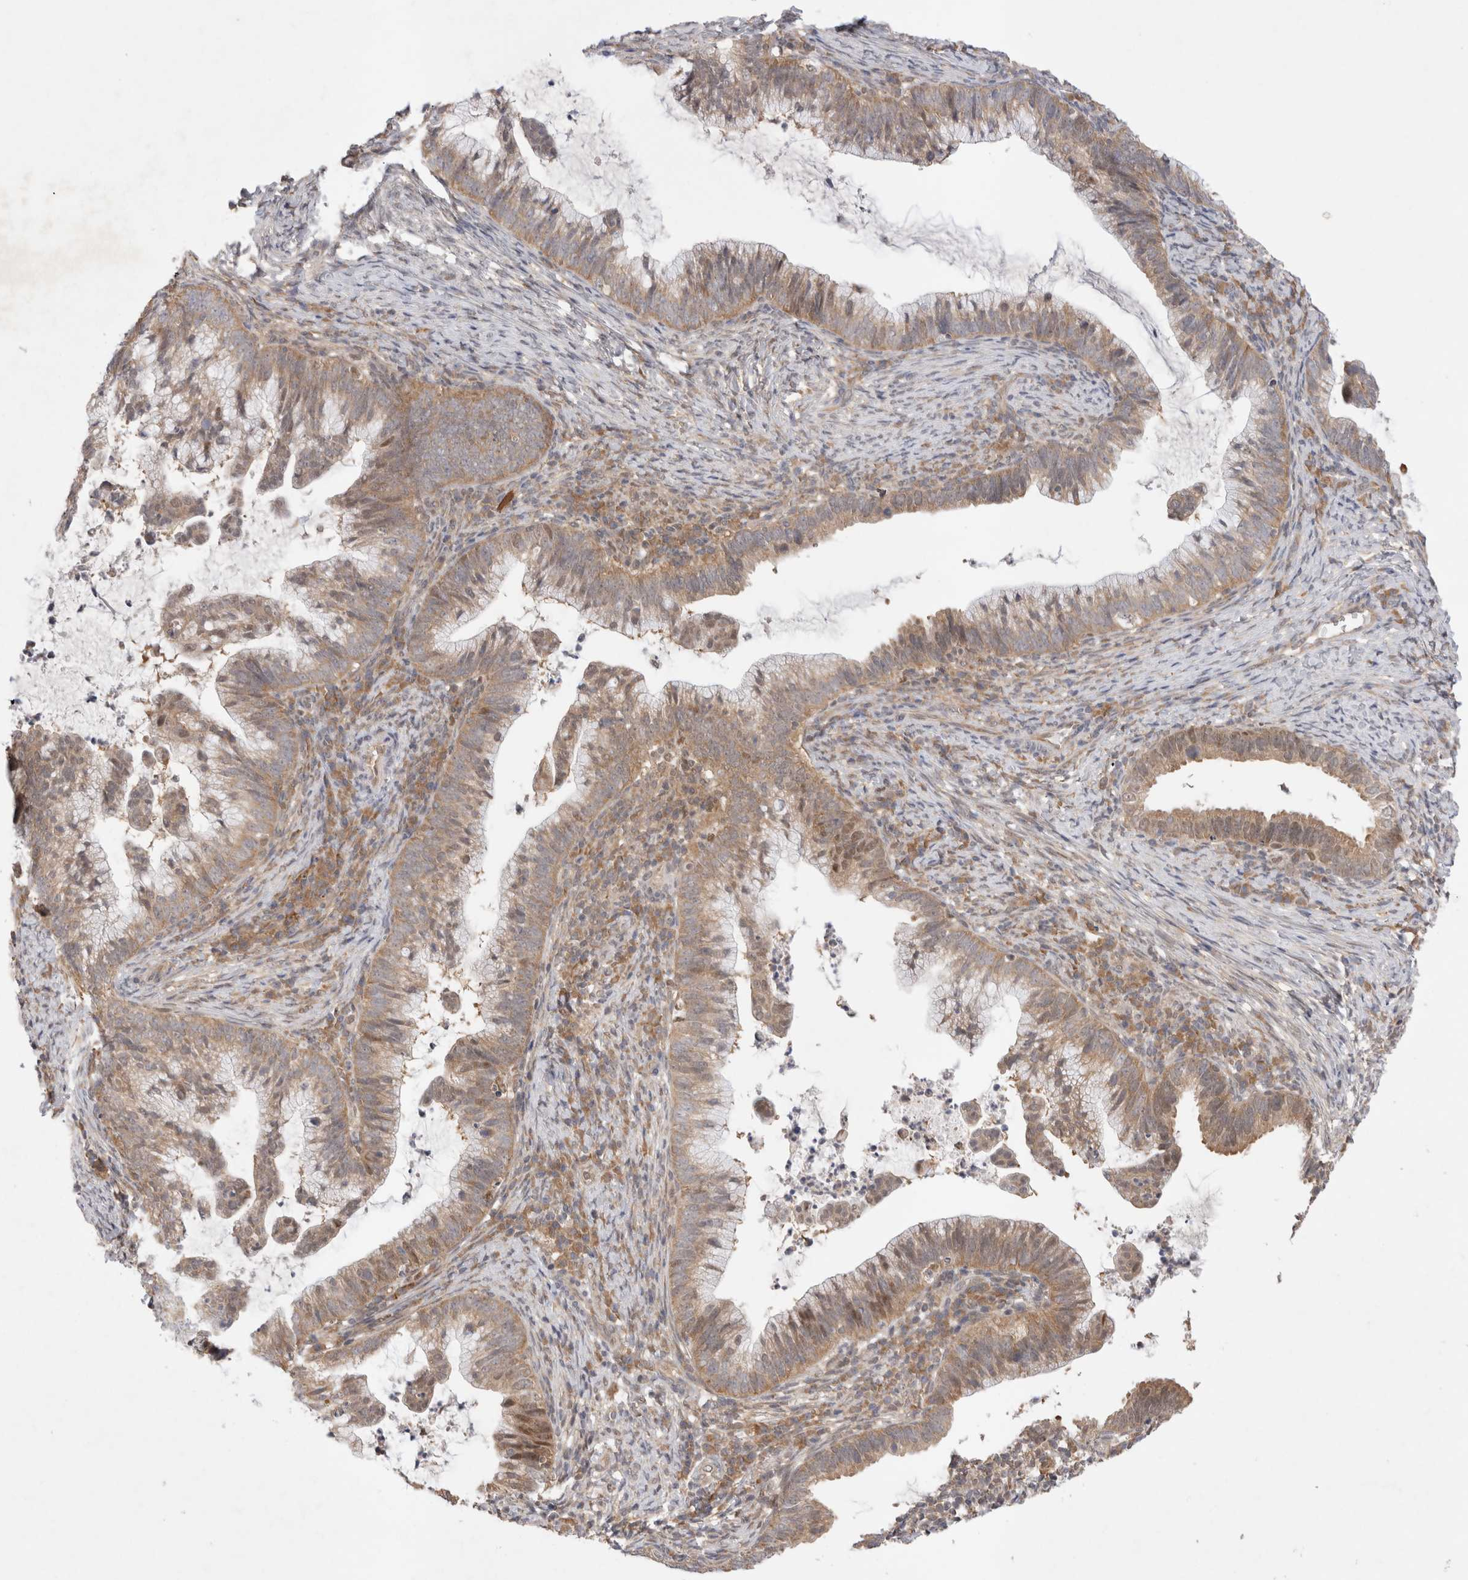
{"staining": {"intensity": "moderate", "quantity": ">75%", "location": "cytoplasmic/membranous"}, "tissue": "cervical cancer", "cell_type": "Tumor cells", "image_type": "cancer", "snomed": [{"axis": "morphology", "description": "Adenocarcinoma, NOS"}, {"axis": "topography", "description": "Cervix"}], "caption": "IHC photomicrograph of neoplastic tissue: cervical adenocarcinoma stained using immunohistochemistry demonstrates medium levels of moderate protein expression localized specifically in the cytoplasmic/membranous of tumor cells, appearing as a cytoplasmic/membranous brown color.", "gene": "EIF3E", "patient": {"sex": "female", "age": 36}}